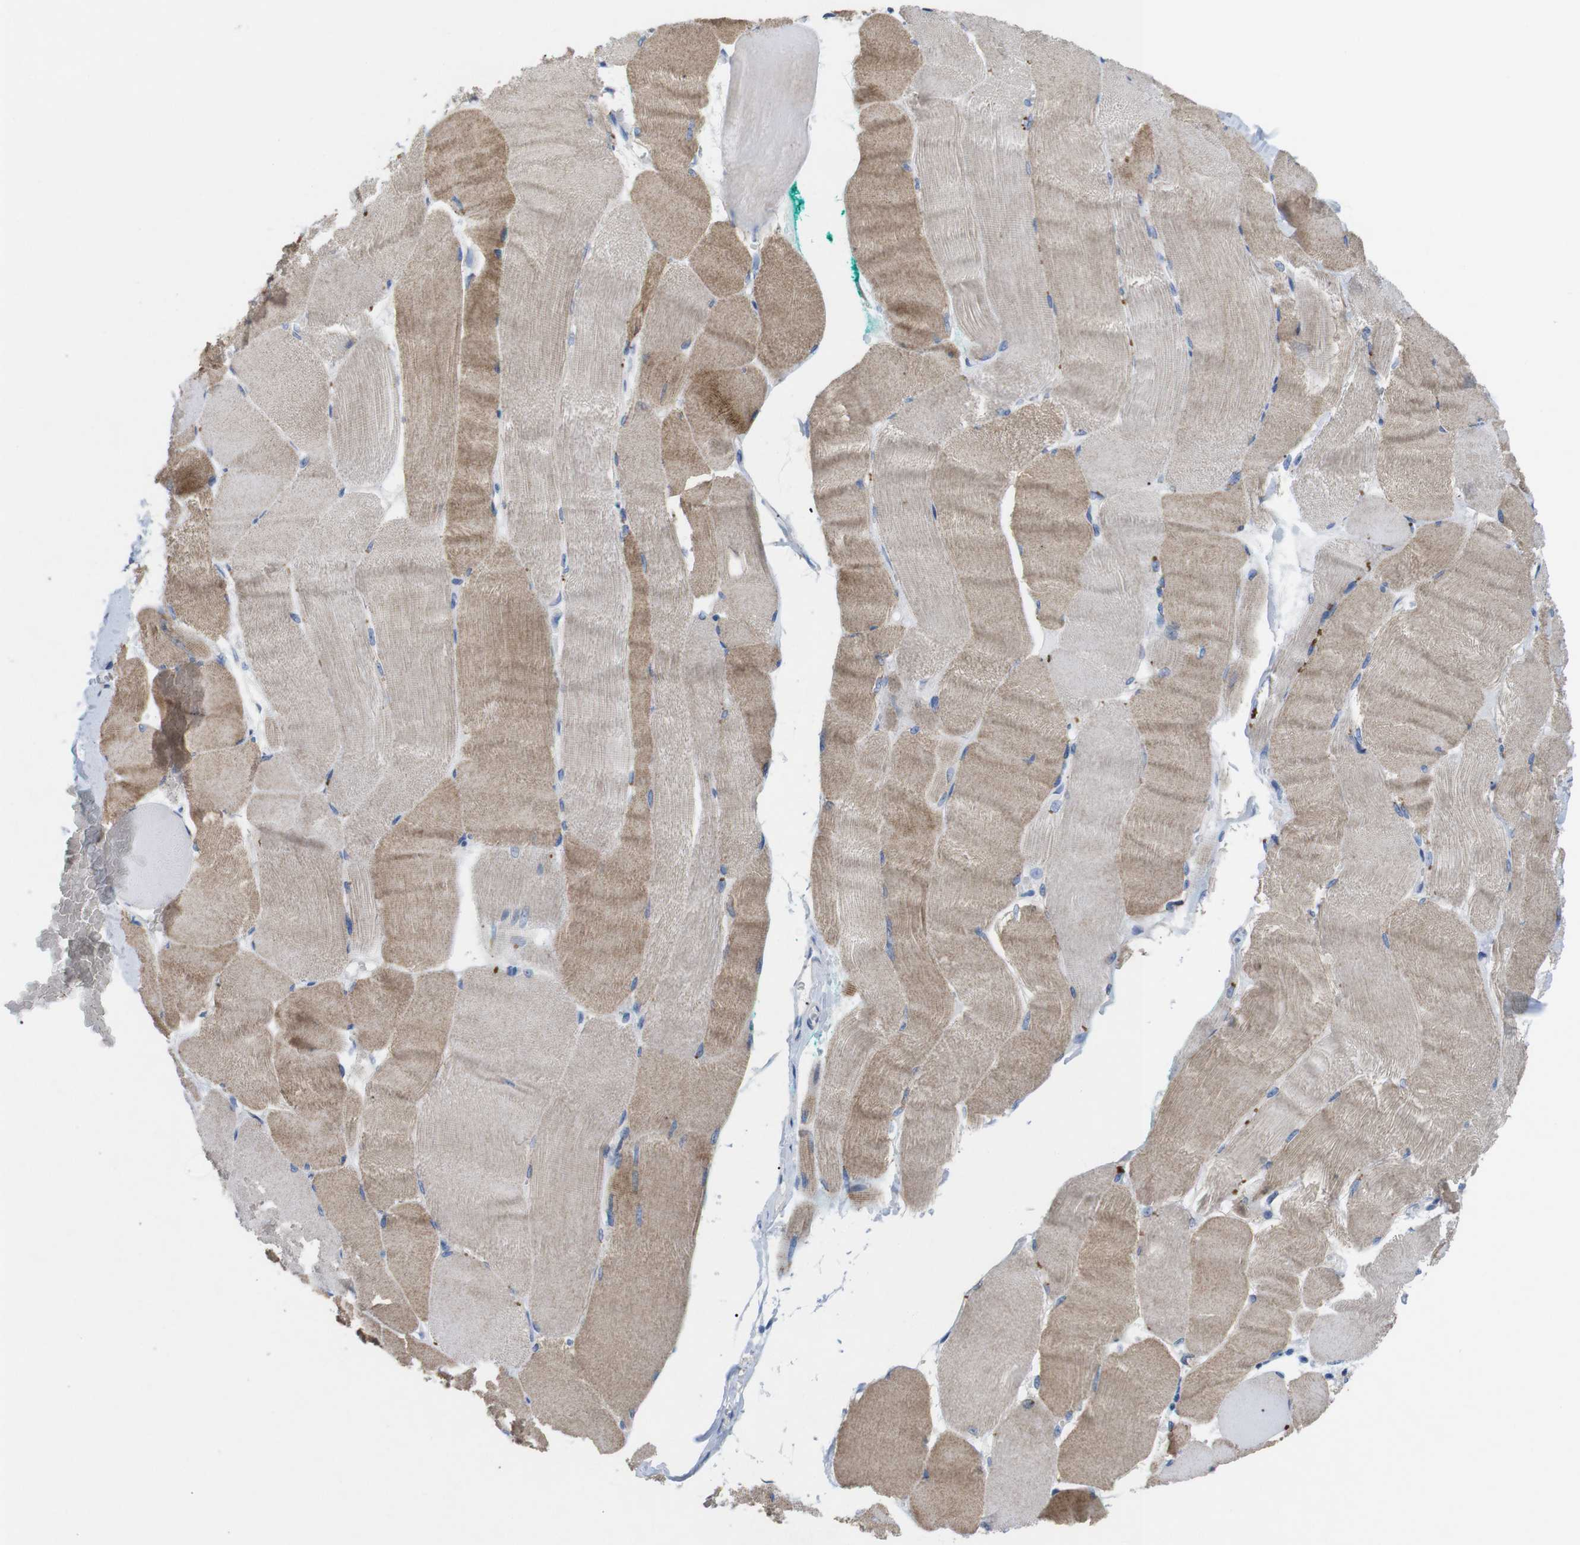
{"staining": {"intensity": "moderate", "quantity": ">75%", "location": "cytoplasmic/membranous"}, "tissue": "skeletal muscle", "cell_type": "Myocytes", "image_type": "normal", "snomed": [{"axis": "morphology", "description": "Normal tissue, NOS"}, {"axis": "morphology", "description": "Squamous cell carcinoma, NOS"}, {"axis": "topography", "description": "Skeletal muscle"}], "caption": "An IHC histopathology image of normal tissue is shown. Protein staining in brown shows moderate cytoplasmic/membranous positivity in skeletal muscle within myocytes. (DAB (3,3'-diaminobenzidine) = brown stain, brightfield microscopy at high magnification).", "gene": "F2RL1", "patient": {"sex": "male", "age": 51}}